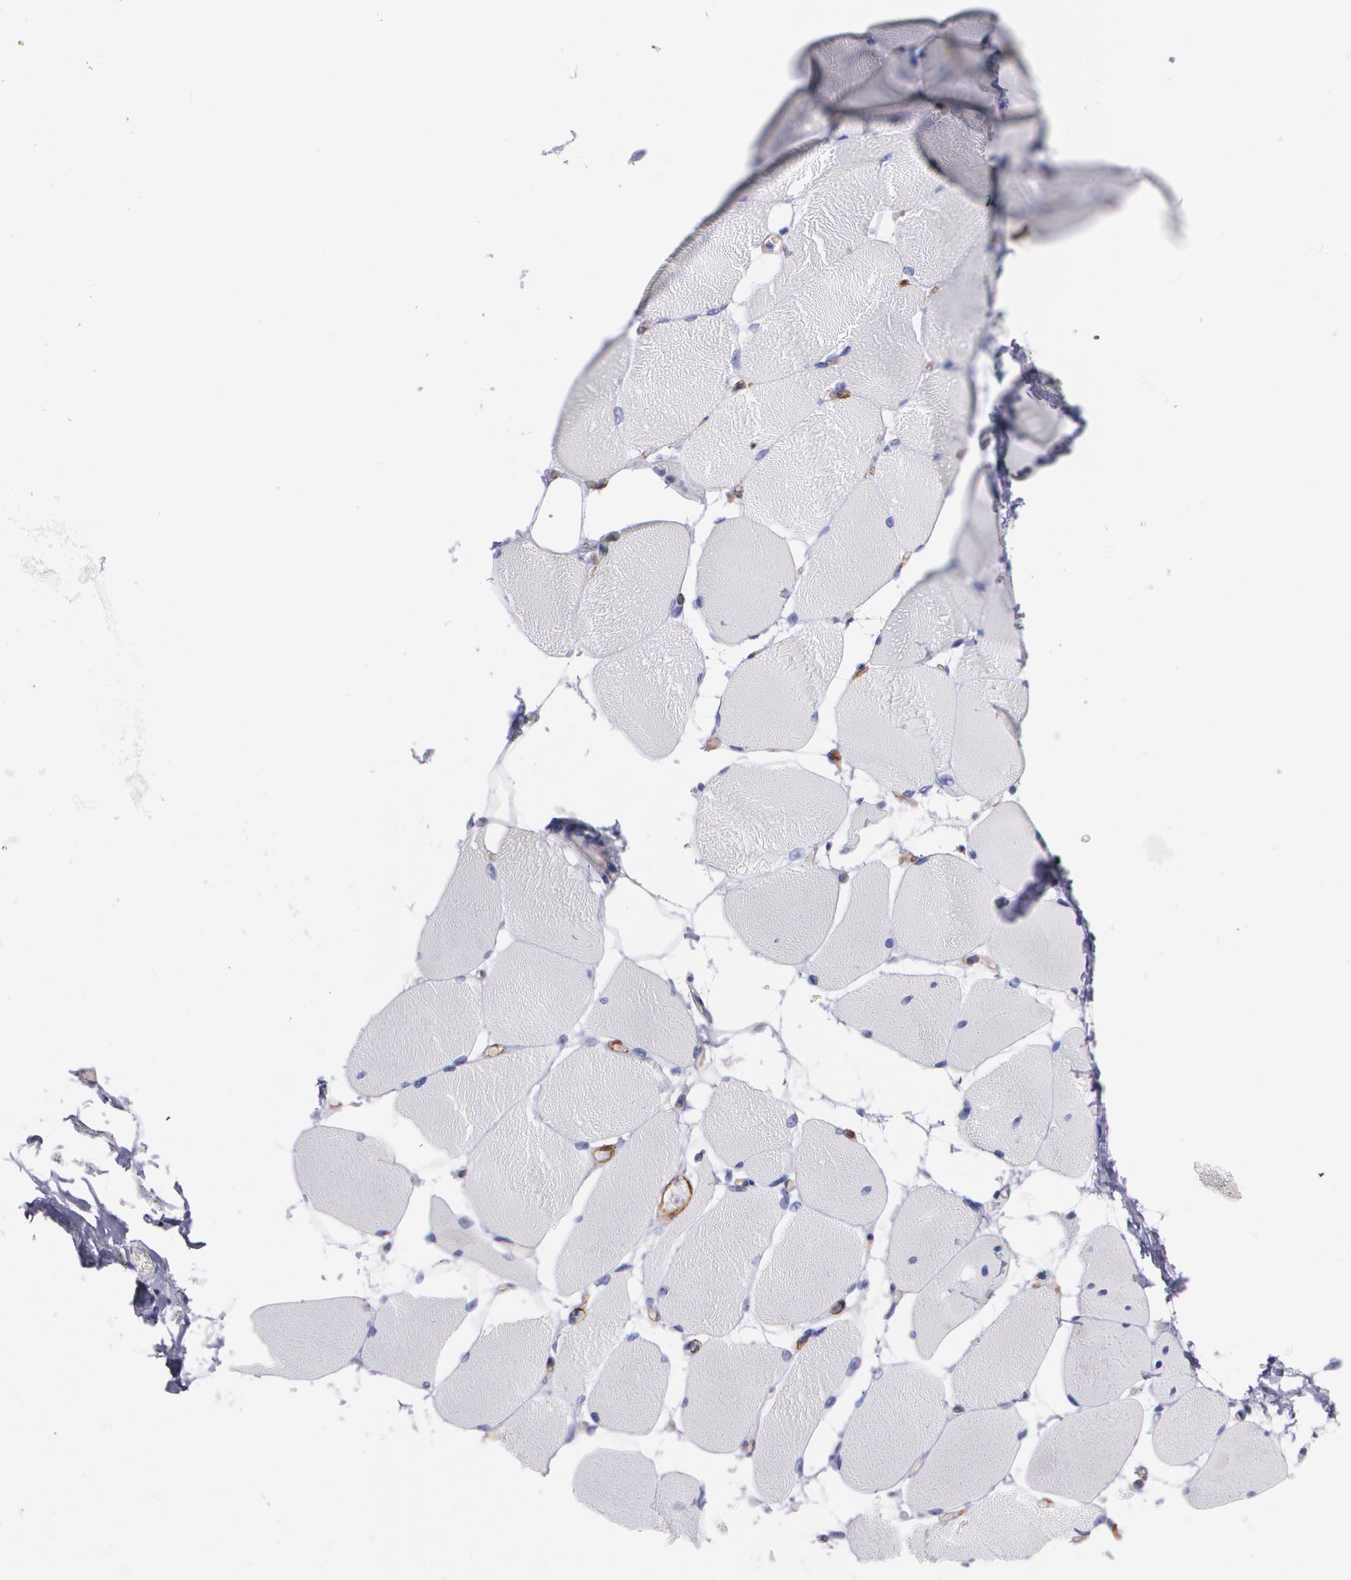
{"staining": {"intensity": "weak", "quantity": ">75%", "location": "cytoplasmic/membranous"}, "tissue": "skeletal muscle", "cell_type": "Myocytes", "image_type": "normal", "snomed": [{"axis": "morphology", "description": "Normal tissue, NOS"}, {"axis": "topography", "description": "Skeletal muscle"}, {"axis": "topography", "description": "Parathyroid gland"}], "caption": "Skeletal muscle stained with DAB IHC reveals low levels of weak cytoplasmic/membranous staining in about >75% of myocytes.", "gene": "HLA", "patient": {"sex": "female", "age": 37}}